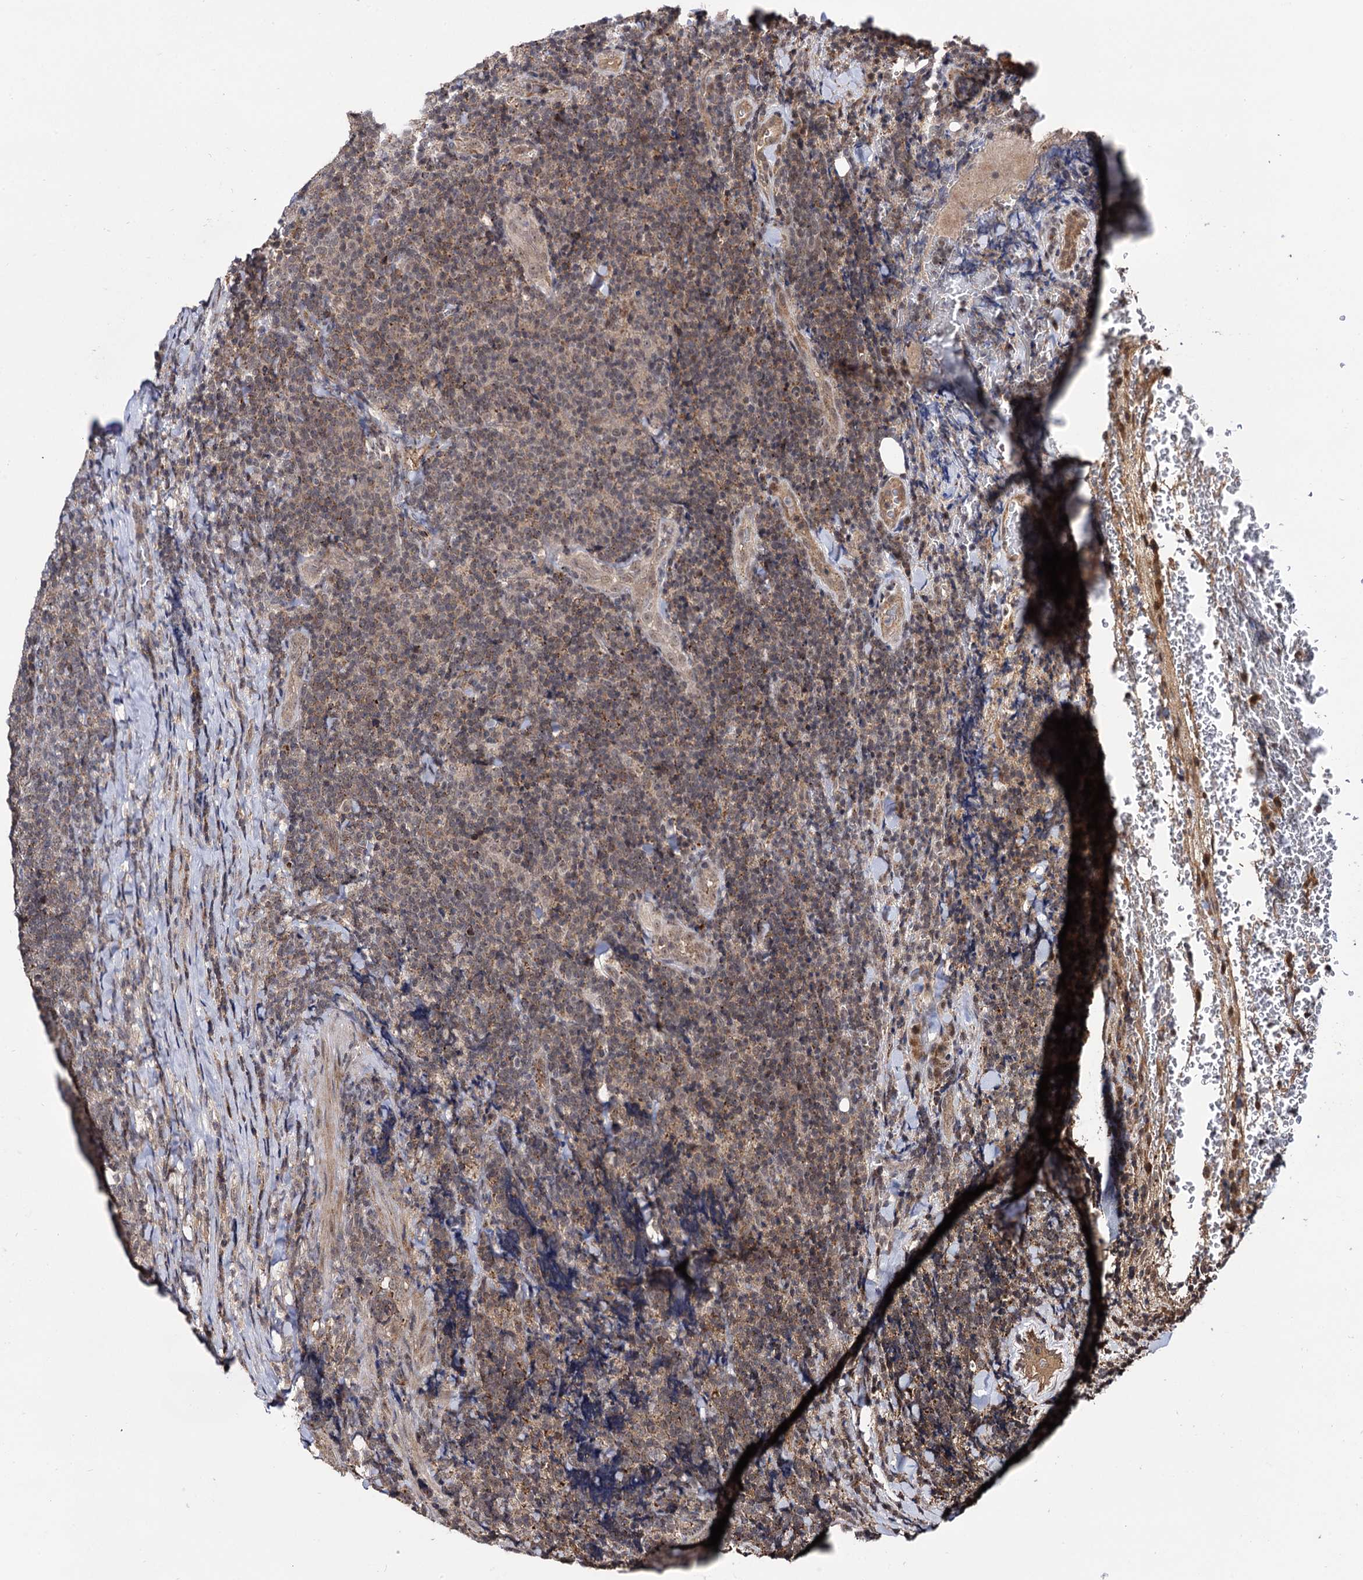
{"staining": {"intensity": "moderate", "quantity": "25%-75%", "location": "cytoplasmic/membranous"}, "tissue": "lymphoma", "cell_type": "Tumor cells", "image_type": "cancer", "snomed": [{"axis": "morphology", "description": "Malignant lymphoma, non-Hodgkin's type, Low grade"}, {"axis": "topography", "description": "Lymph node"}], "caption": "Immunohistochemical staining of lymphoma shows medium levels of moderate cytoplasmic/membranous expression in about 25%-75% of tumor cells.", "gene": "MICAL2", "patient": {"sex": "male", "age": 66}}